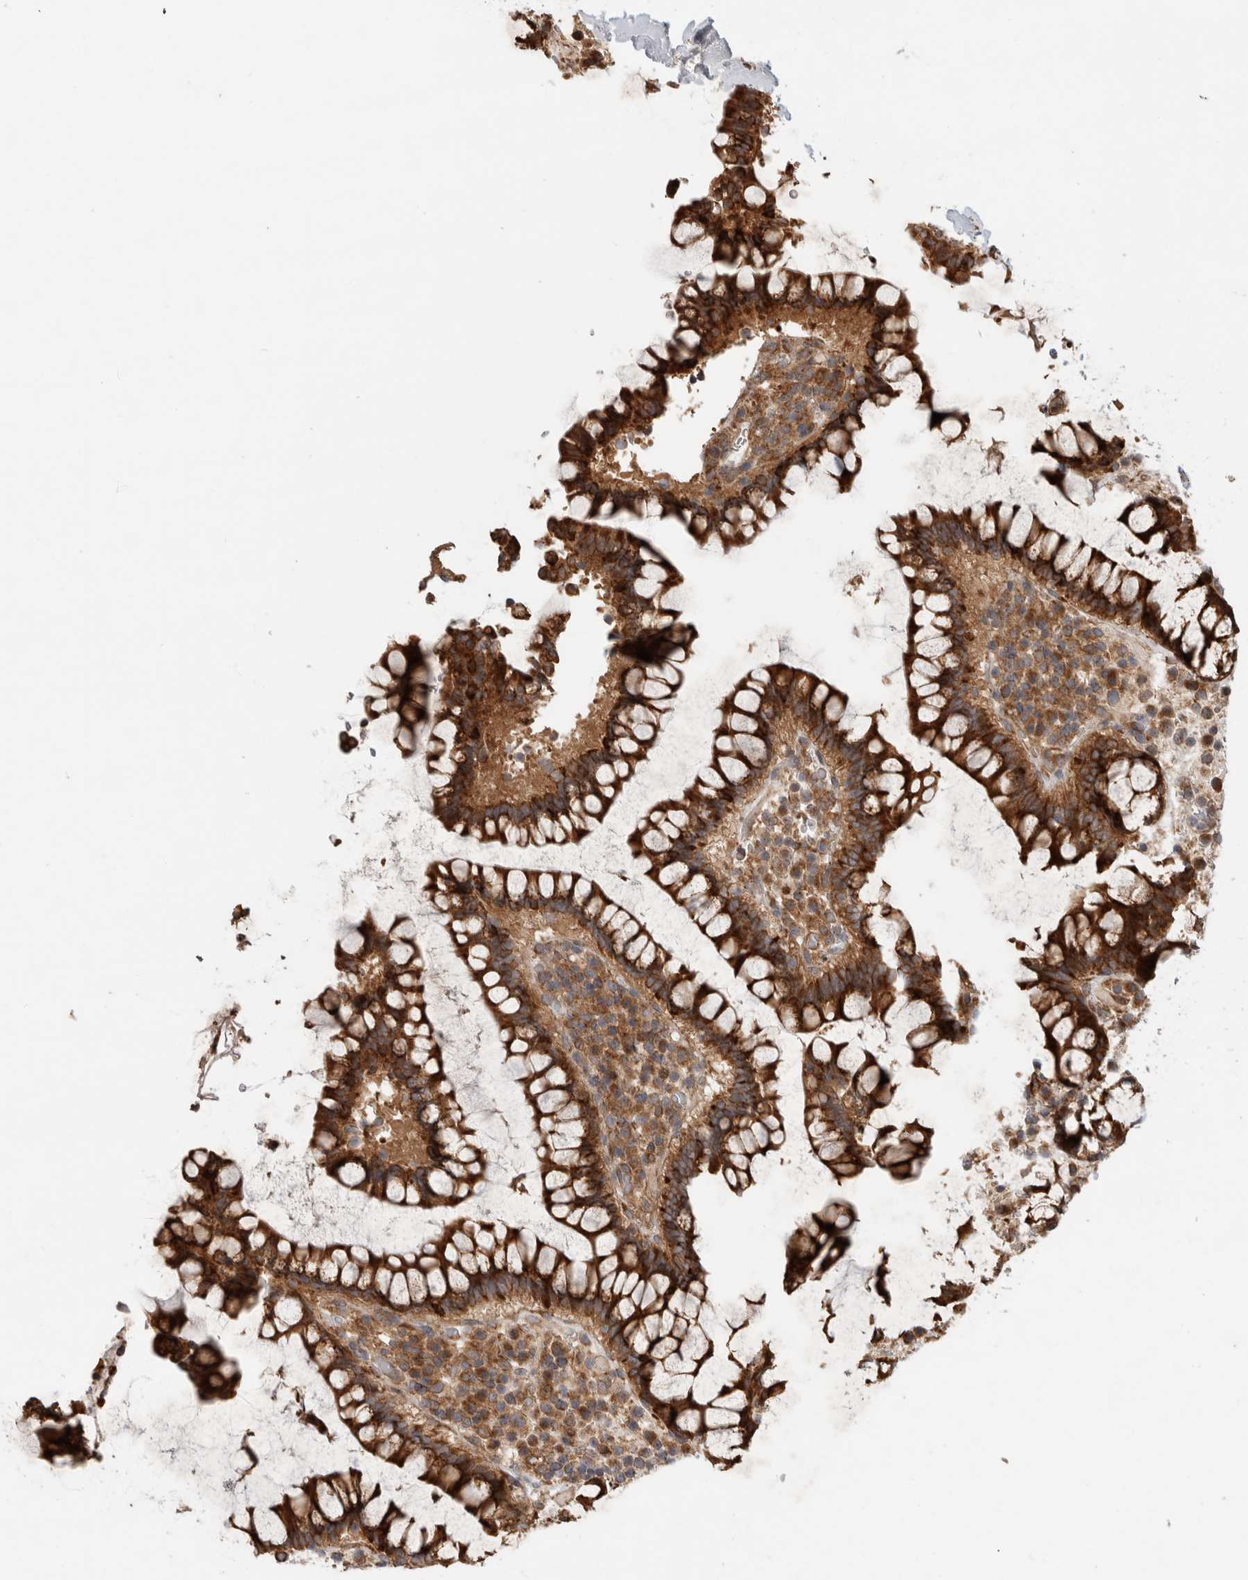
{"staining": {"intensity": "moderate", "quantity": ">75%", "location": "cytoplasmic/membranous"}, "tissue": "colon", "cell_type": "Endothelial cells", "image_type": "normal", "snomed": [{"axis": "morphology", "description": "Normal tissue, NOS"}, {"axis": "topography", "description": "Colon"}], "caption": "Immunohistochemistry (IHC) (DAB) staining of benign human colon demonstrates moderate cytoplasmic/membranous protein positivity in about >75% of endothelial cells. The staining is performed using DAB brown chromogen to label protein expression. The nuclei are counter-stained blue using hematoxylin.", "gene": "TUBD1", "patient": {"sex": "female", "age": 79}}